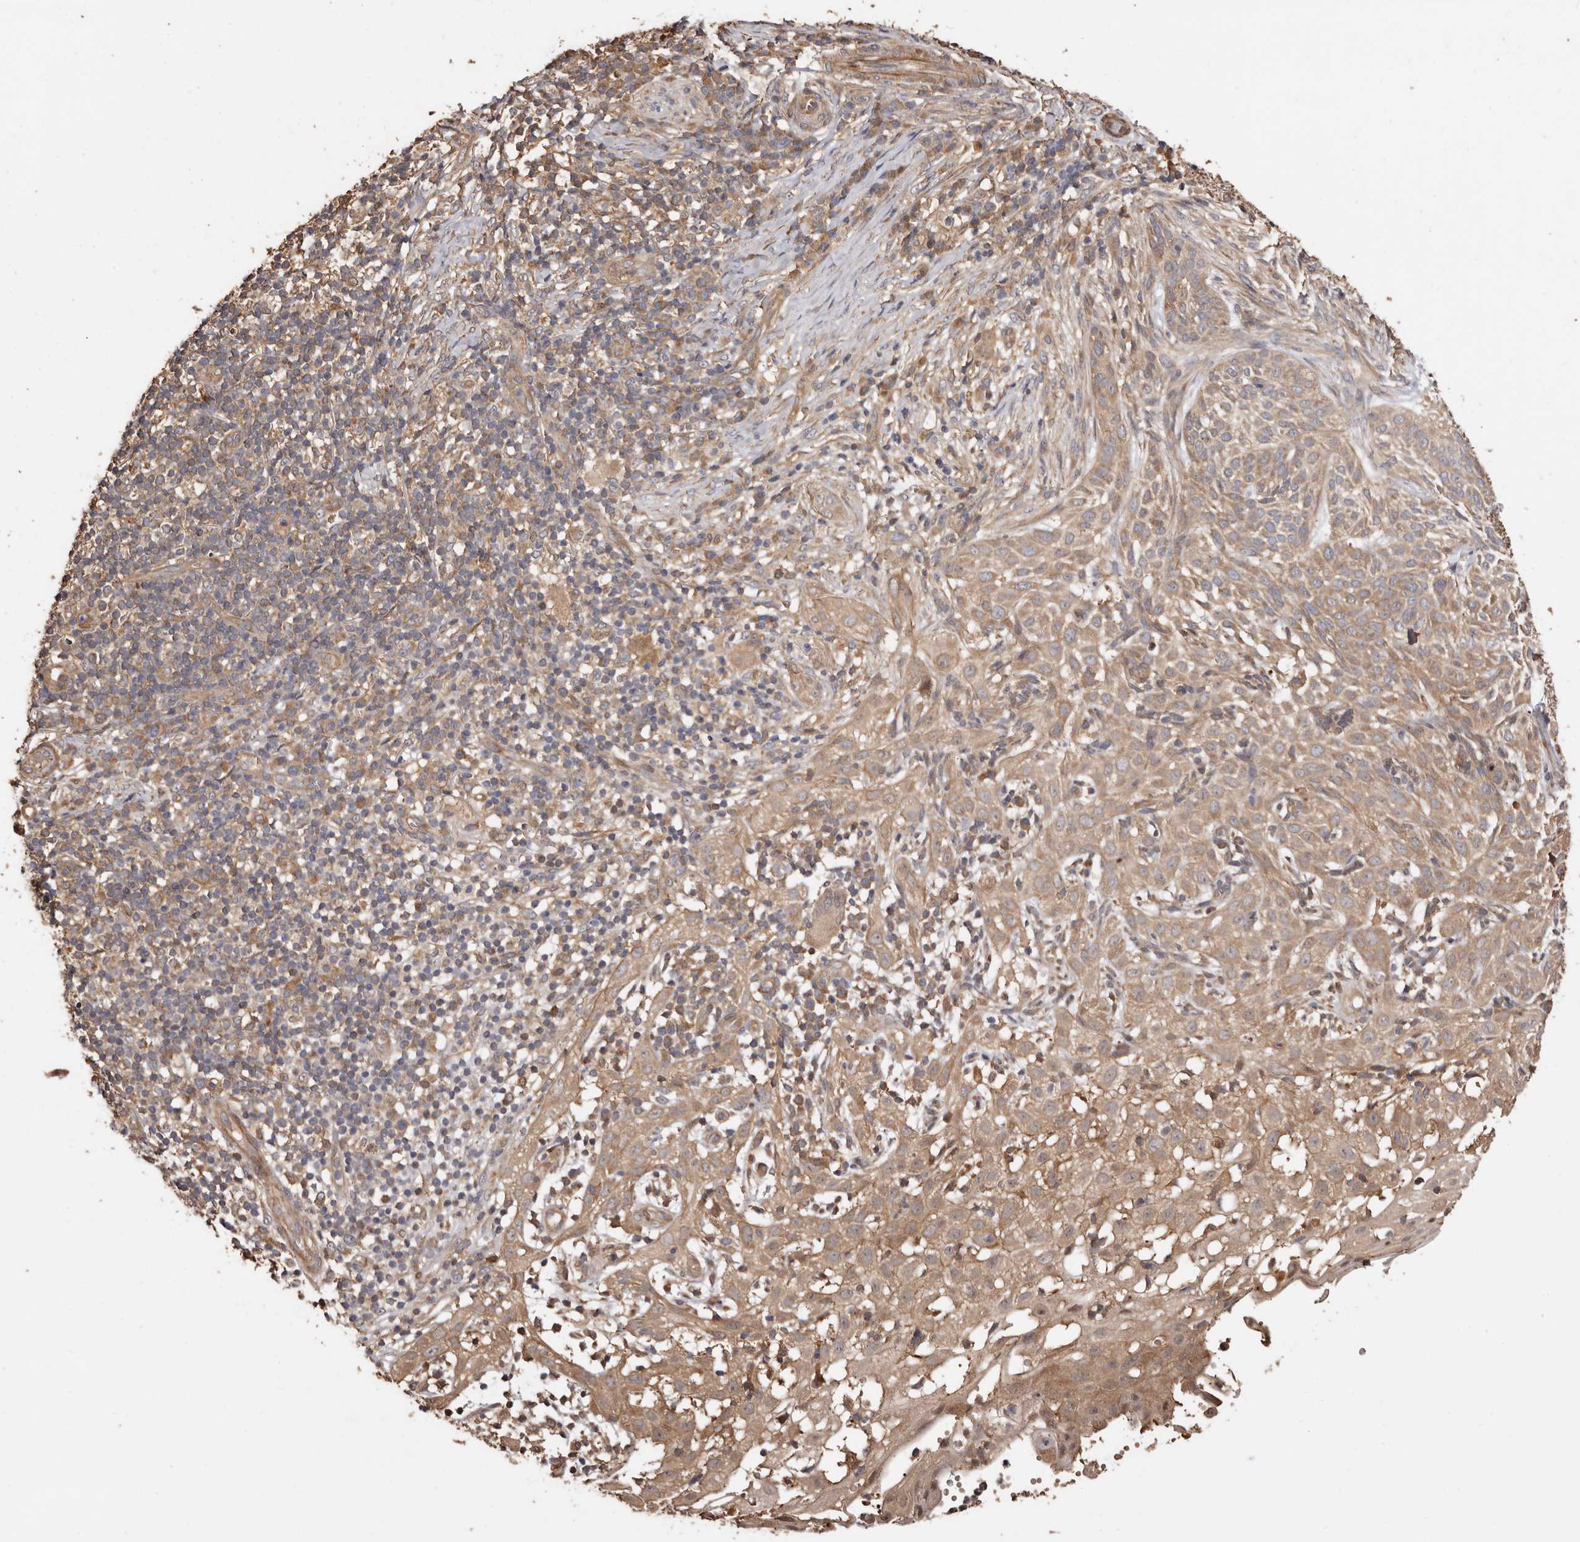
{"staining": {"intensity": "moderate", "quantity": ">75%", "location": "cytoplasmic/membranous"}, "tissue": "skin cancer", "cell_type": "Tumor cells", "image_type": "cancer", "snomed": [{"axis": "morphology", "description": "Basal cell carcinoma"}, {"axis": "topography", "description": "Skin"}], "caption": "Skin cancer stained with immunohistochemistry exhibits moderate cytoplasmic/membranous positivity in about >75% of tumor cells.", "gene": "COQ8B", "patient": {"sex": "female", "age": 64}}